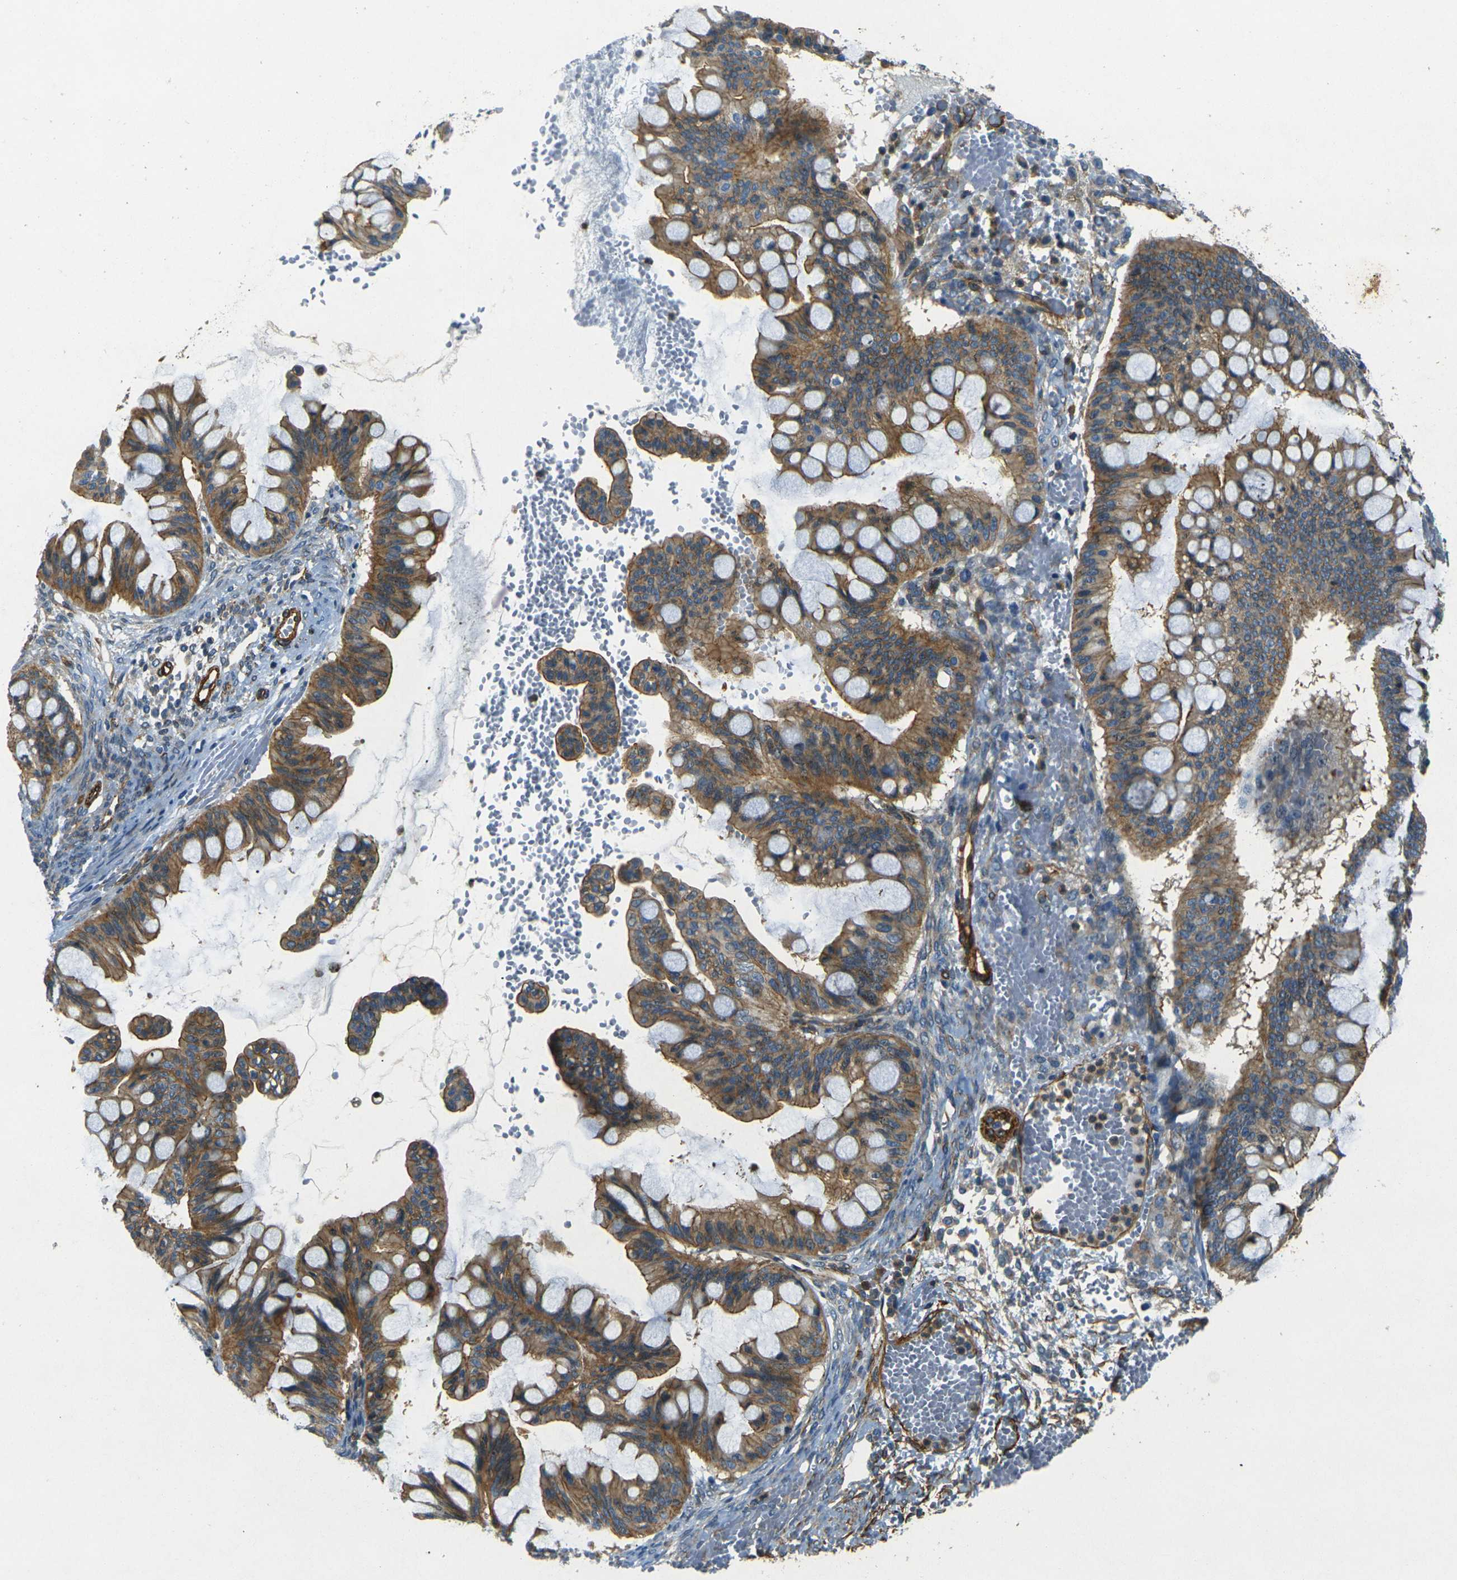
{"staining": {"intensity": "moderate", "quantity": ">75%", "location": "cytoplasmic/membranous"}, "tissue": "ovarian cancer", "cell_type": "Tumor cells", "image_type": "cancer", "snomed": [{"axis": "morphology", "description": "Cystadenocarcinoma, mucinous, NOS"}, {"axis": "topography", "description": "Ovary"}], "caption": "This image reveals ovarian cancer (mucinous cystadenocarcinoma) stained with IHC to label a protein in brown. The cytoplasmic/membranous of tumor cells show moderate positivity for the protein. Nuclei are counter-stained blue.", "gene": "EPHA7", "patient": {"sex": "female", "age": 73}}